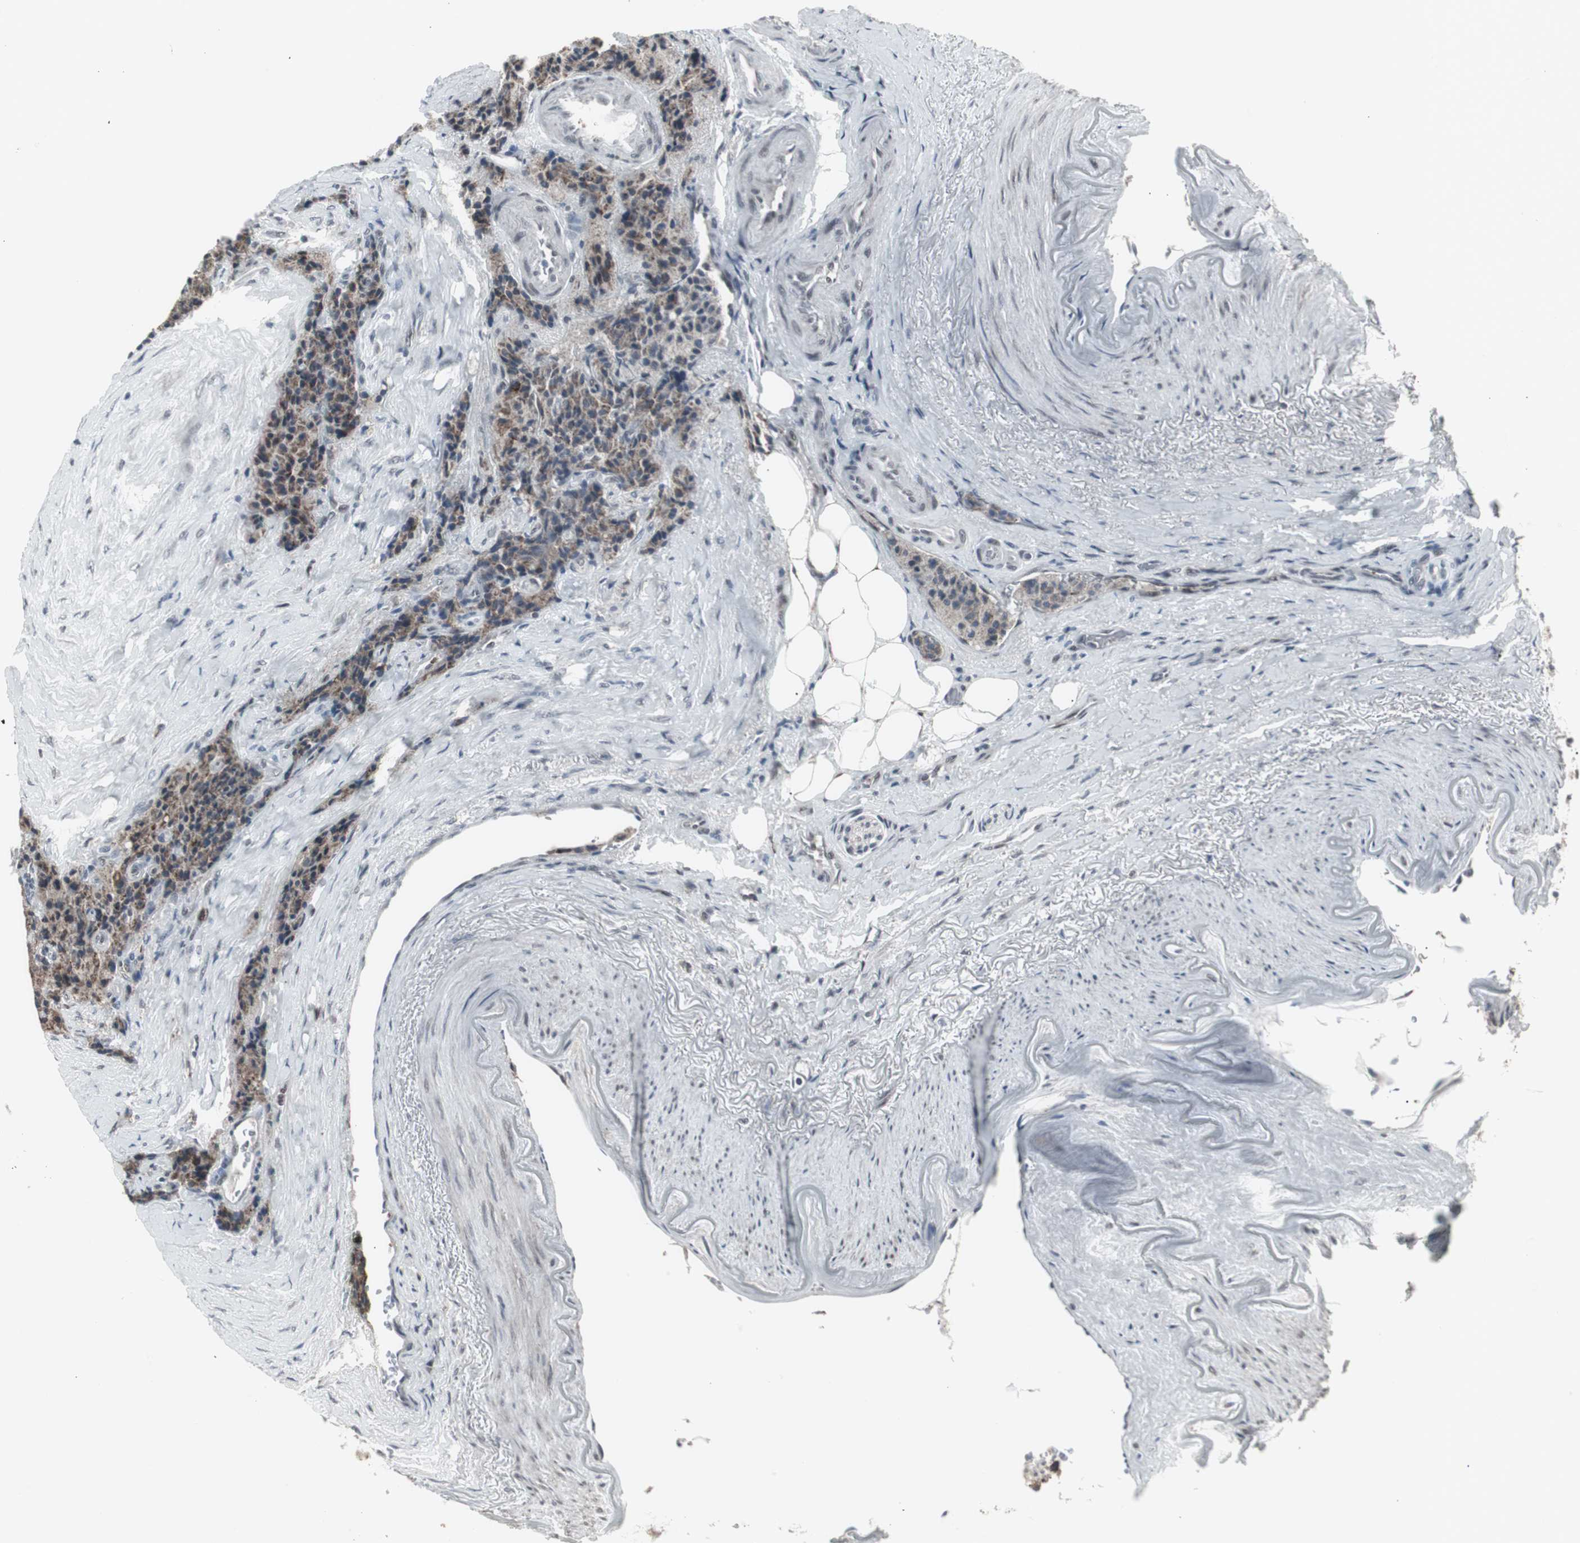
{"staining": {"intensity": "moderate", "quantity": ">75%", "location": "cytoplasmic/membranous"}, "tissue": "carcinoid", "cell_type": "Tumor cells", "image_type": "cancer", "snomed": [{"axis": "morphology", "description": "Carcinoid, malignant, NOS"}, {"axis": "topography", "description": "Colon"}], "caption": "Human carcinoid stained with a brown dye shows moderate cytoplasmic/membranous positive staining in approximately >75% of tumor cells.", "gene": "RXRA", "patient": {"sex": "female", "age": 61}}